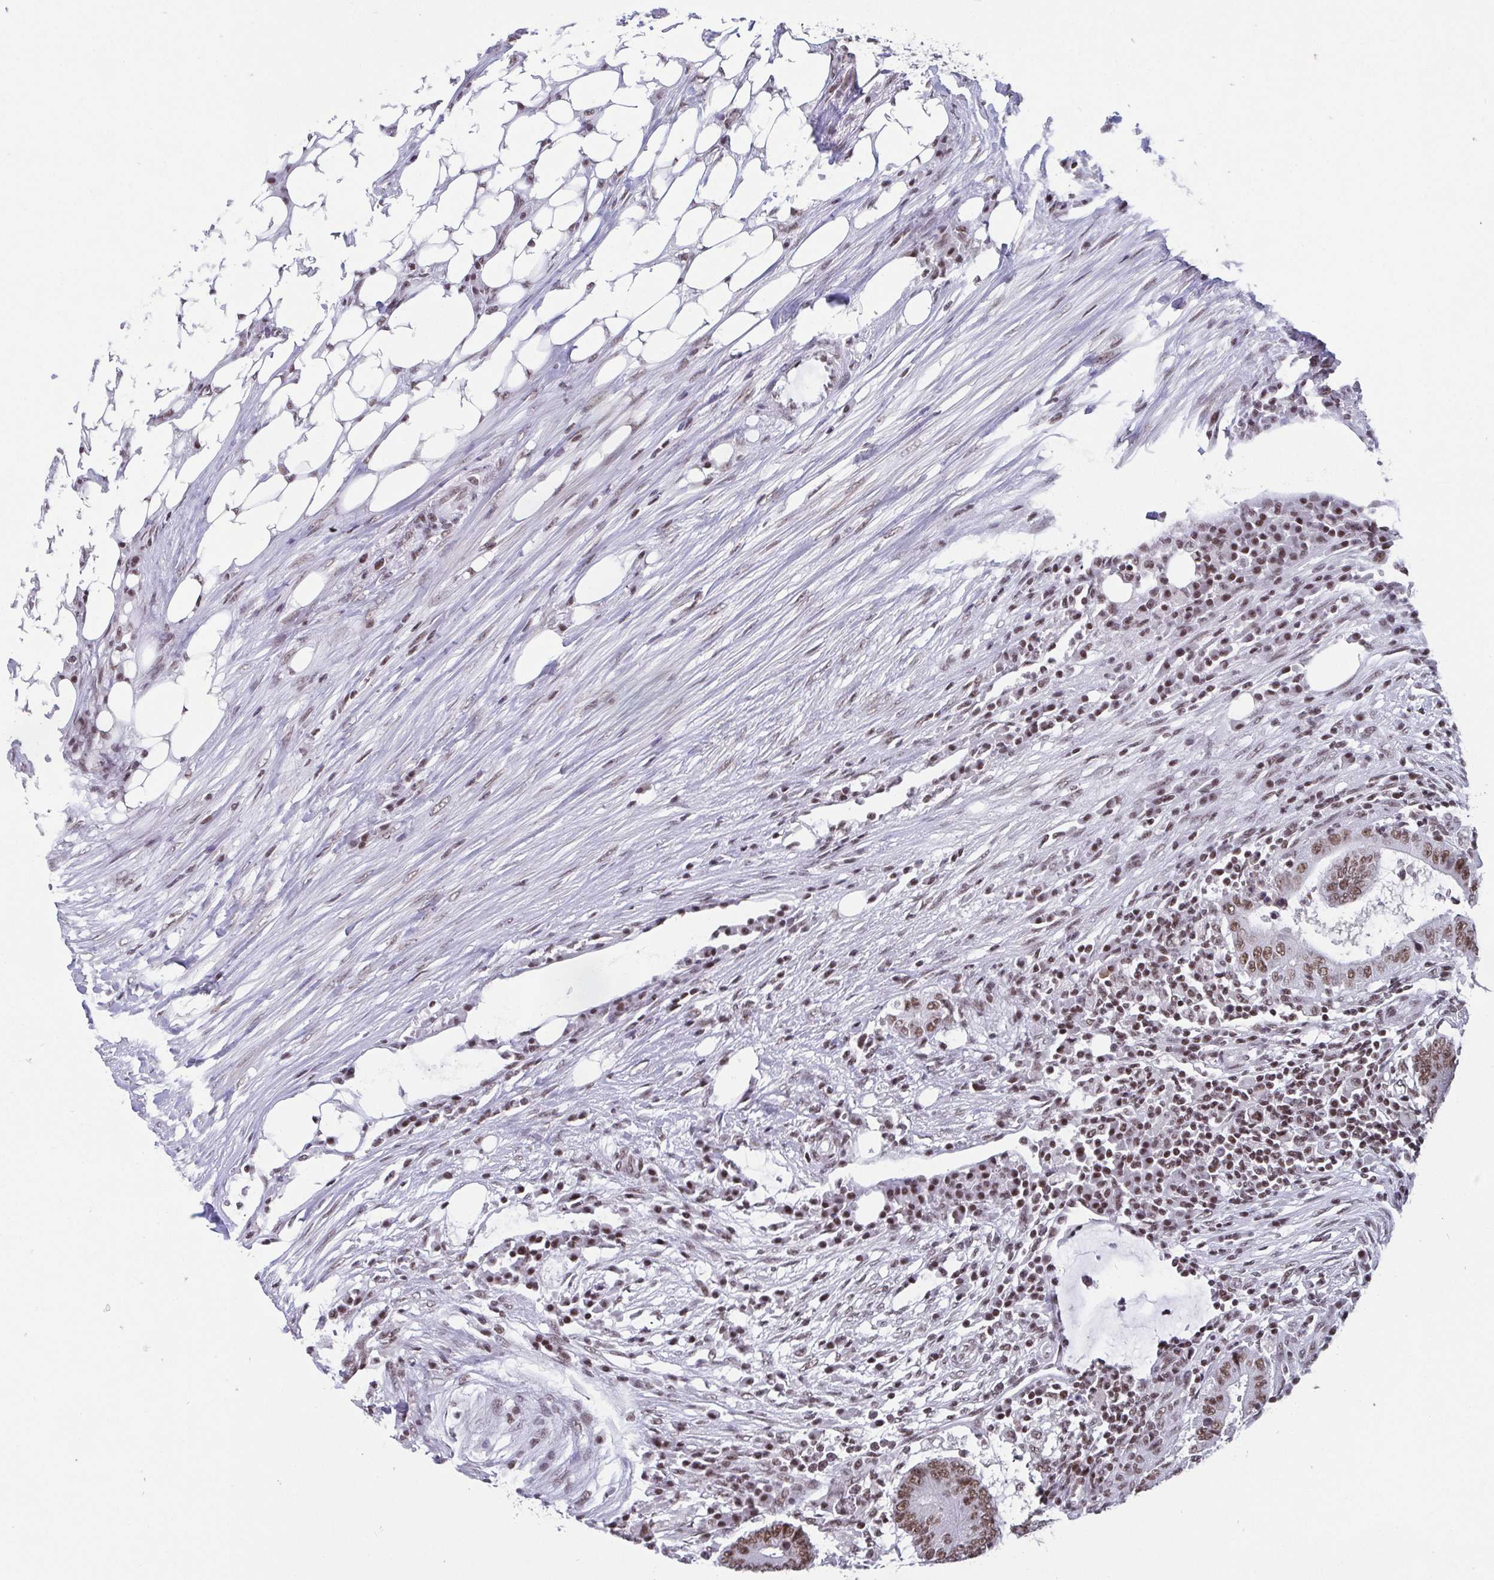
{"staining": {"intensity": "moderate", "quantity": ">75%", "location": "nuclear"}, "tissue": "colorectal cancer", "cell_type": "Tumor cells", "image_type": "cancer", "snomed": [{"axis": "morphology", "description": "Adenocarcinoma, NOS"}, {"axis": "topography", "description": "Colon"}], "caption": "The micrograph exhibits immunohistochemical staining of colorectal adenocarcinoma. There is moderate nuclear positivity is seen in approximately >75% of tumor cells.", "gene": "CTCF", "patient": {"sex": "female", "age": 43}}